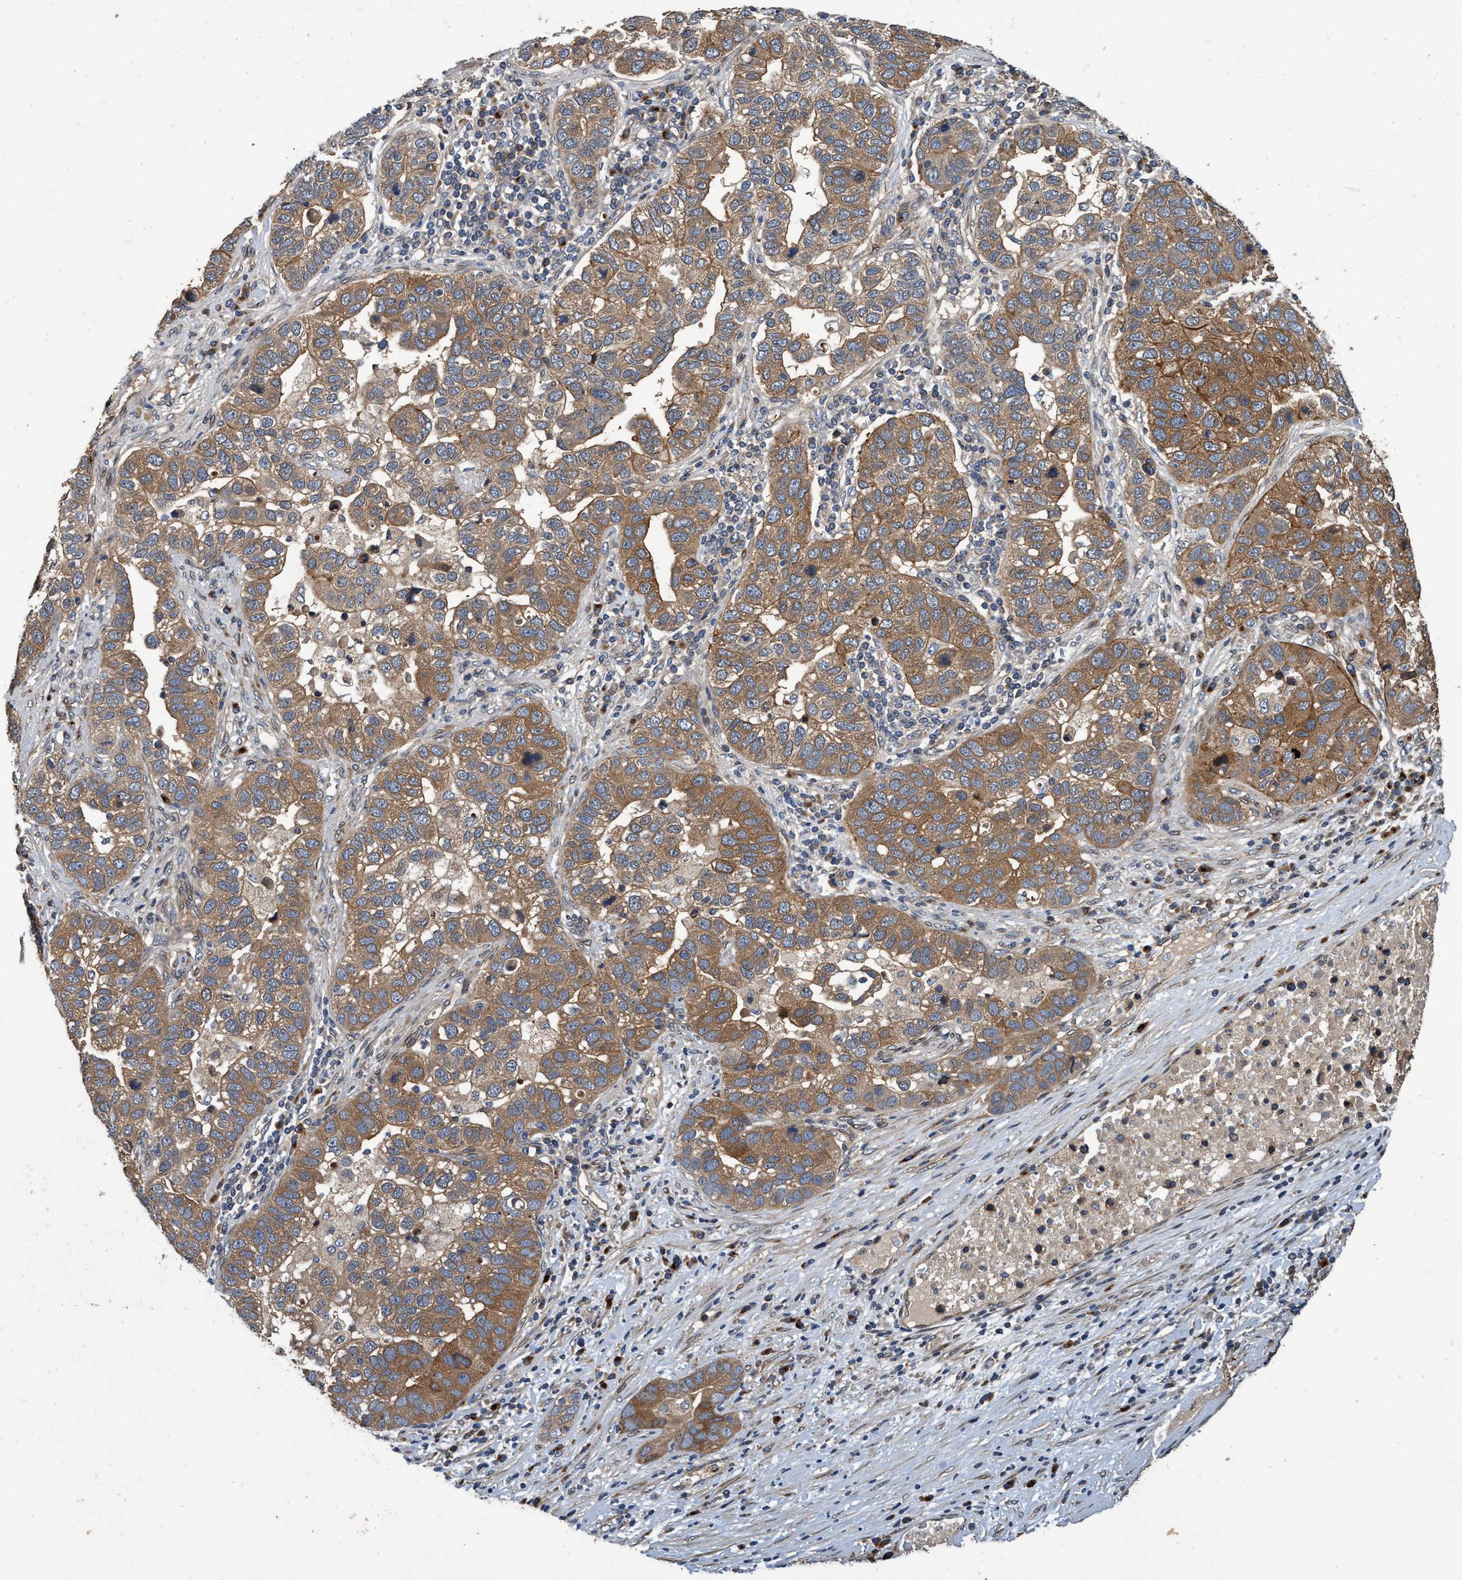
{"staining": {"intensity": "moderate", "quantity": ">75%", "location": "cytoplasmic/membranous"}, "tissue": "pancreatic cancer", "cell_type": "Tumor cells", "image_type": "cancer", "snomed": [{"axis": "morphology", "description": "Adenocarcinoma, NOS"}, {"axis": "topography", "description": "Pancreas"}], "caption": "Moderate cytoplasmic/membranous positivity is present in about >75% of tumor cells in pancreatic adenocarcinoma.", "gene": "MACC1", "patient": {"sex": "female", "age": 61}}